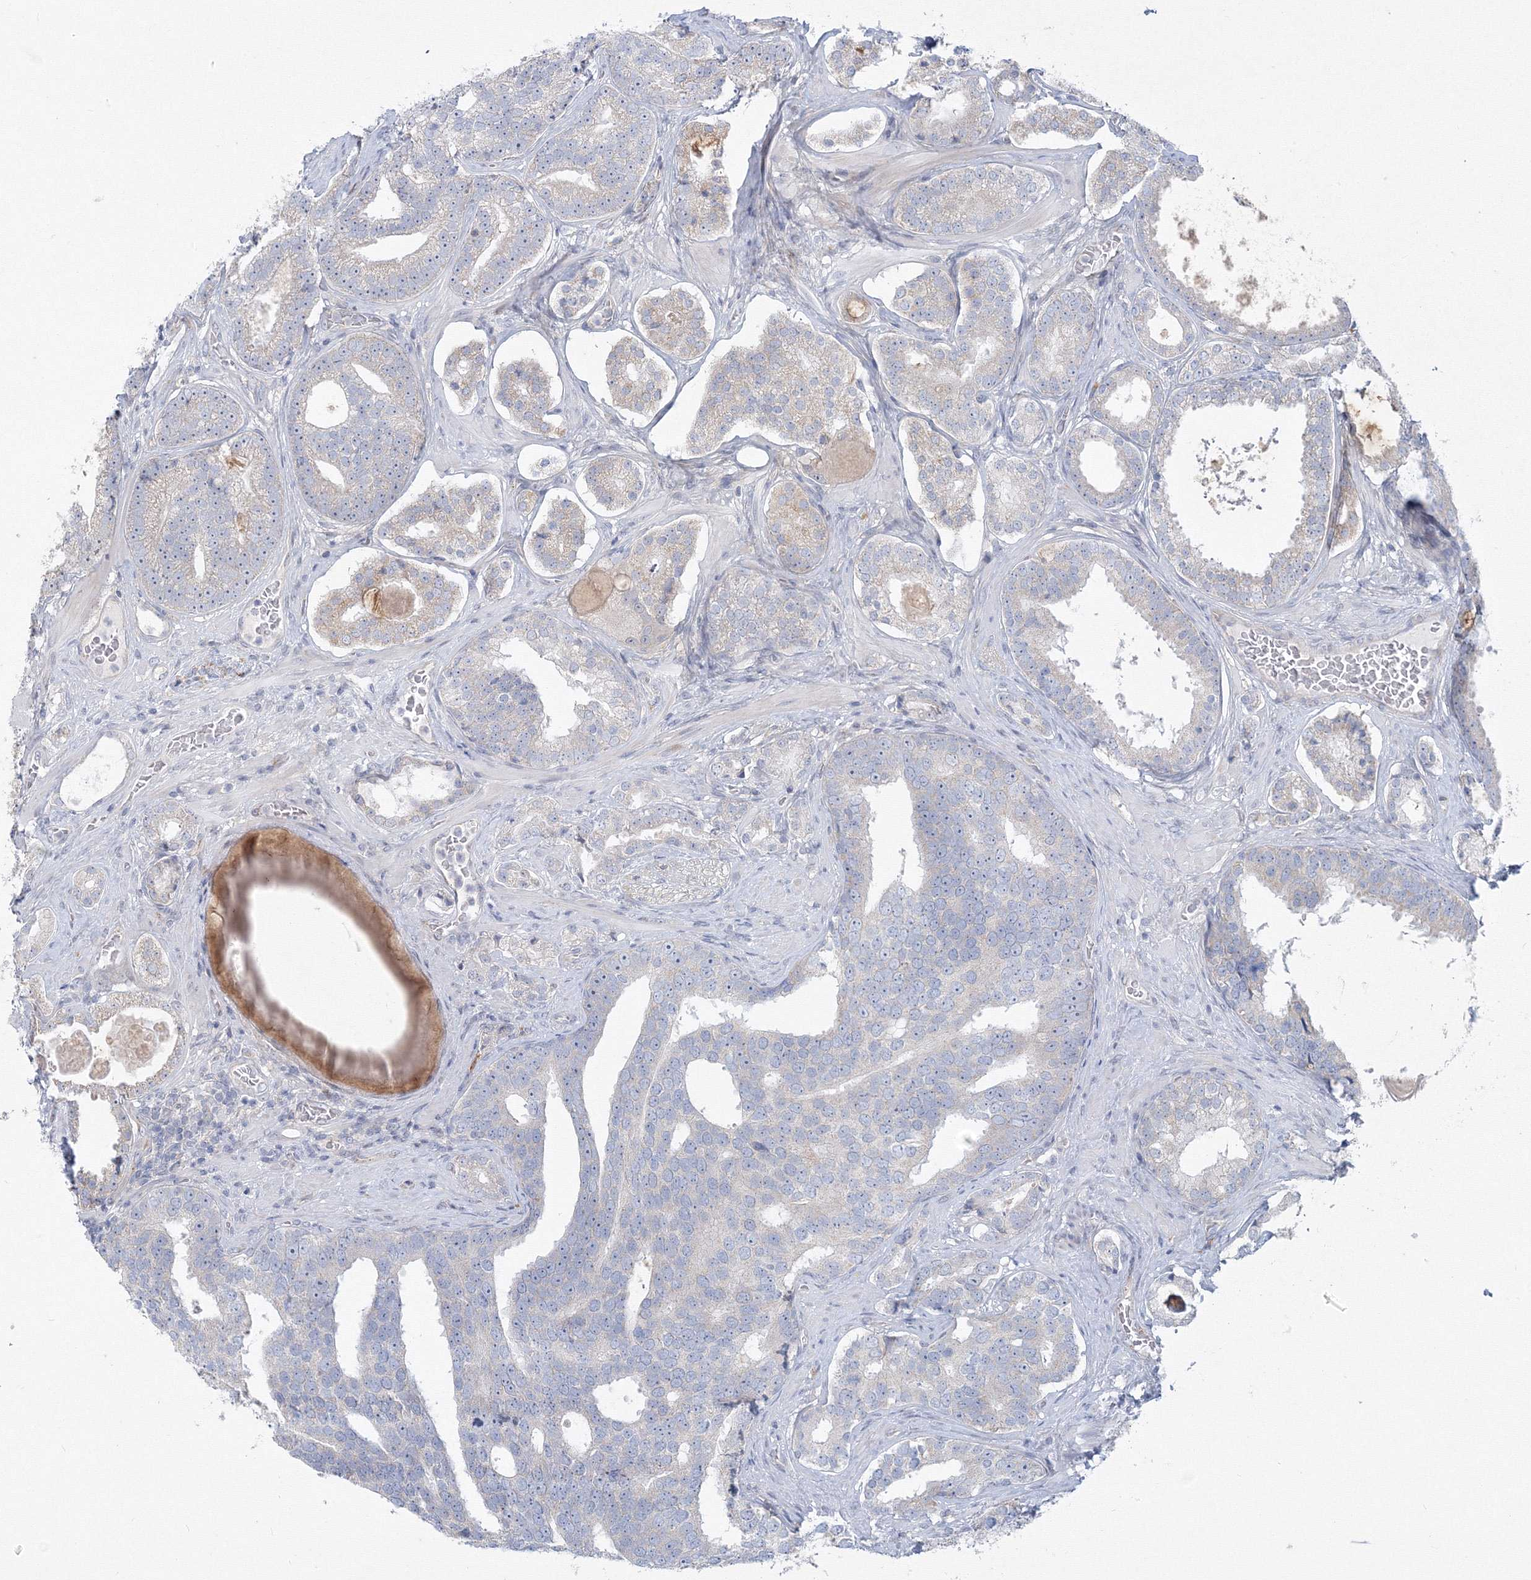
{"staining": {"intensity": "weak", "quantity": "<25%", "location": "cytoplasmic/membranous"}, "tissue": "prostate cancer", "cell_type": "Tumor cells", "image_type": "cancer", "snomed": [{"axis": "morphology", "description": "Adenocarcinoma, High grade"}, {"axis": "topography", "description": "Prostate"}], "caption": "A histopathology image of prostate cancer stained for a protein reveals no brown staining in tumor cells. (Stains: DAB IHC with hematoxylin counter stain, Microscopy: brightfield microscopy at high magnification).", "gene": "WDR49", "patient": {"sex": "male", "age": 60}}